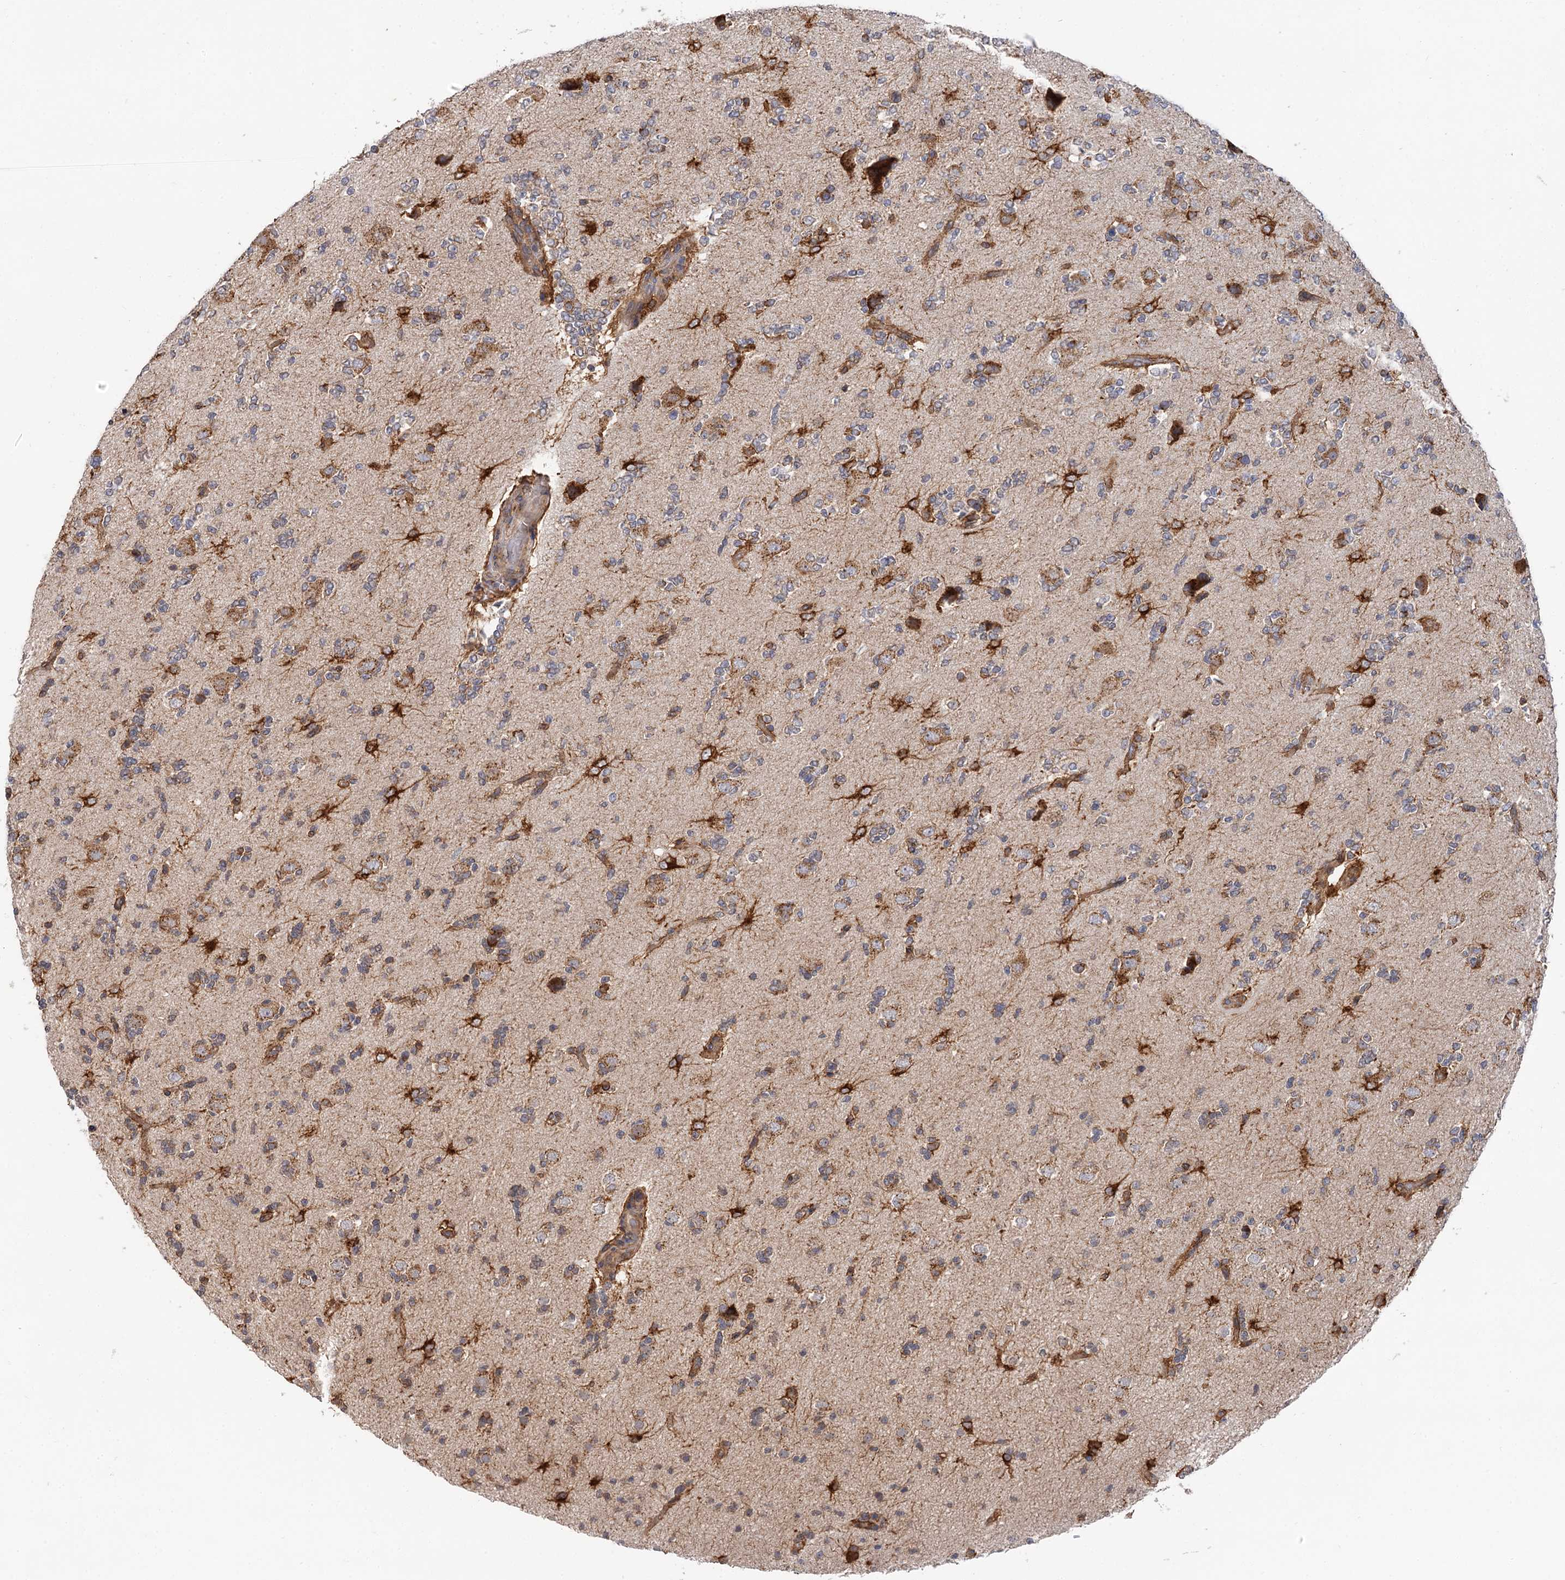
{"staining": {"intensity": "moderate", "quantity": ">75%", "location": "cytoplasmic/membranous"}, "tissue": "glioma", "cell_type": "Tumor cells", "image_type": "cancer", "snomed": [{"axis": "morphology", "description": "Glioma, malignant, High grade"}, {"axis": "topography", "description": "Brain"}], "caption": "Malignant high-grade glioma tissue exhibits moderate cytoplasmic/membranous expression in approximately >75% of tumor cells, visualized by immunohistochemistry.", "gene": "PPIP5K2", "patient": {"sex": "female", "age": 62}}